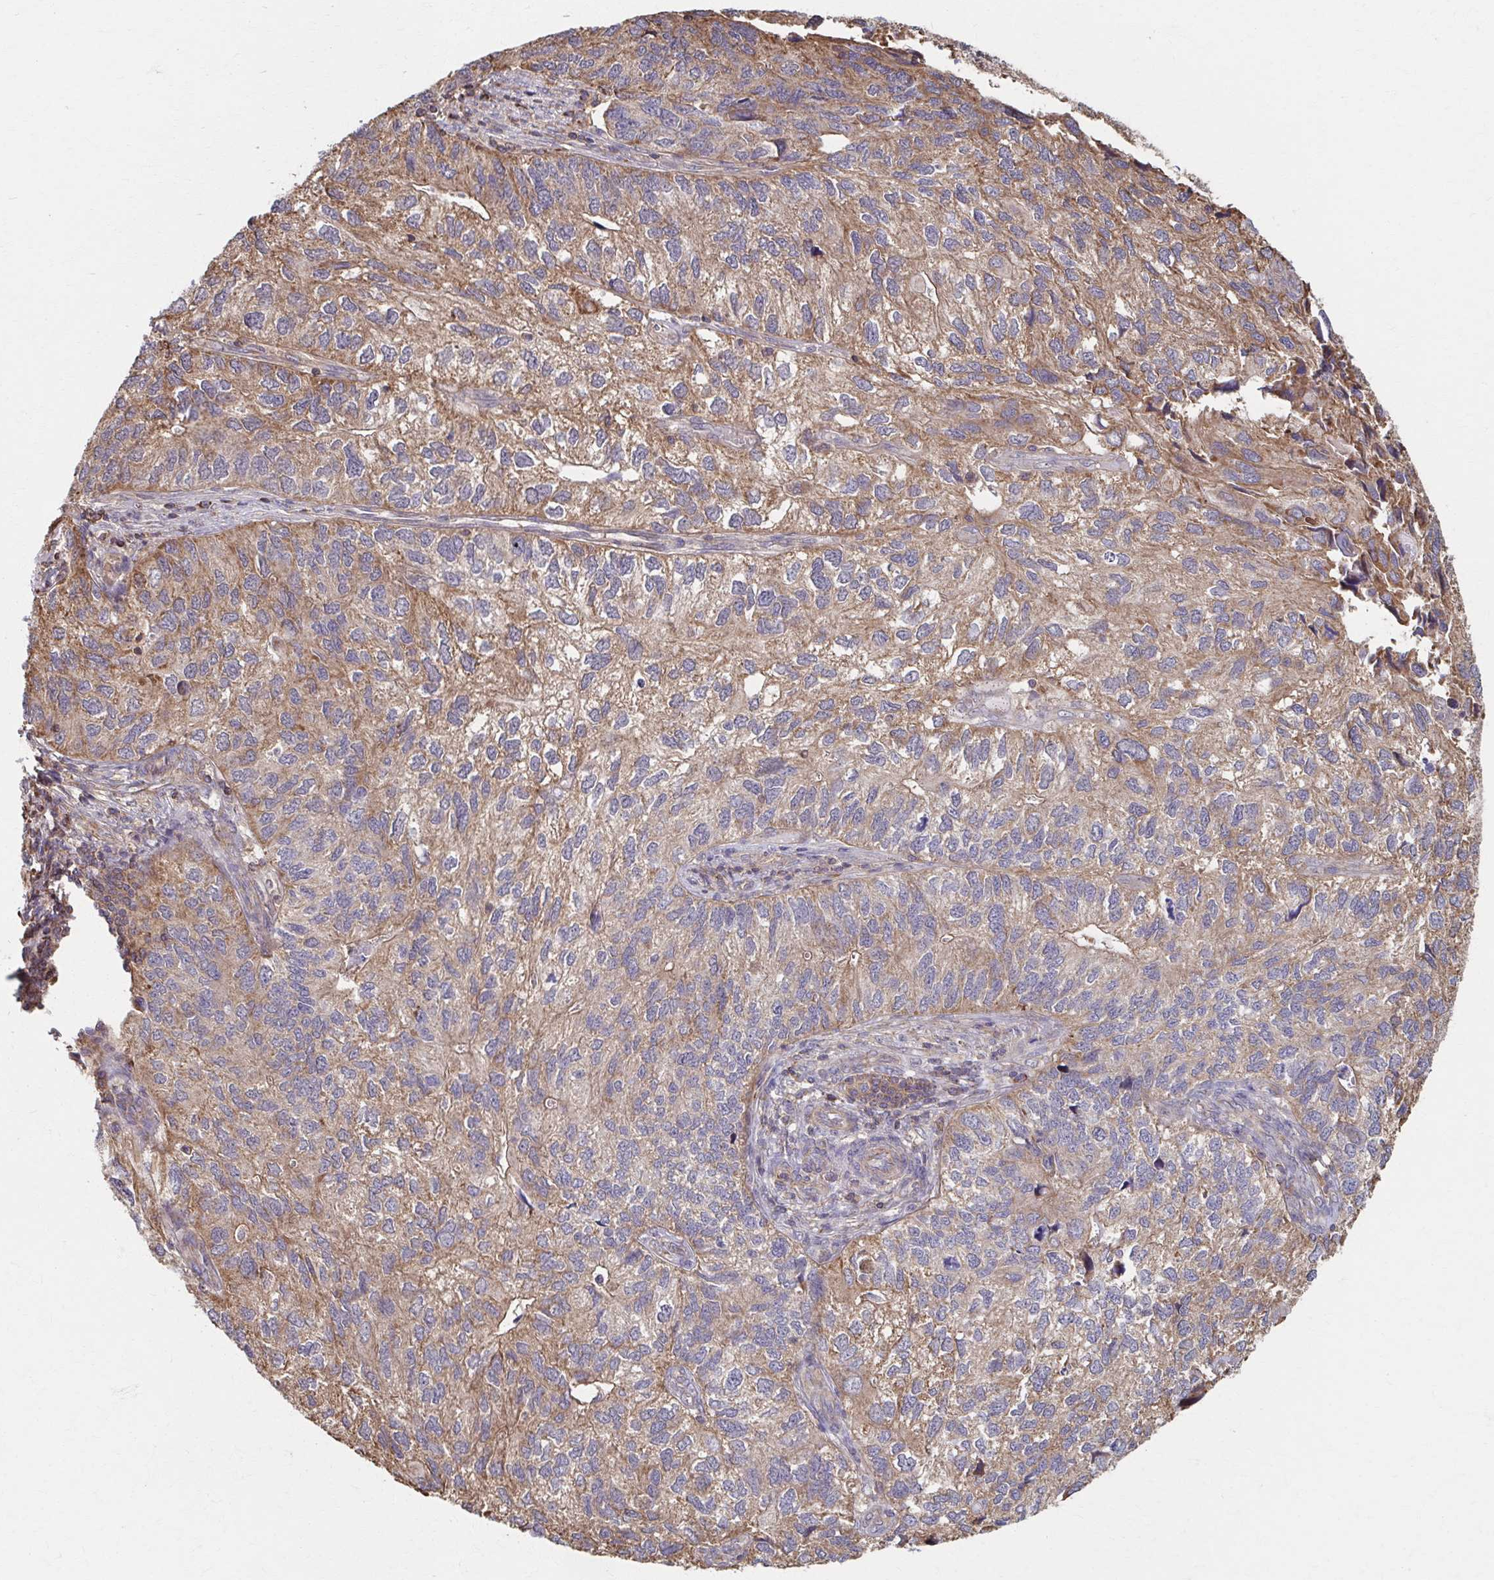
{"staining": {"intensity": "moderate", "quantity": ">75%", "location": "cytoplasmic/membranous"}, "tissue": "endometrial cancer", "cell_type": "Tumor cells", "image_type": "cancer", "snomed": [{"axis": "morphology", "description": "Carcinoma, NOS"}, {"axis": "topography", "description": "Uterus"}], "caption": "Approximately >75% of tumor cells in human endometrial cancer (carcinoma) show moderate cytoplasmic/membranous protein staining as visualized by brown immunohistochemical staining.", "gene": "KLHL34", "patient": {"sex": "female", "age": 76}}